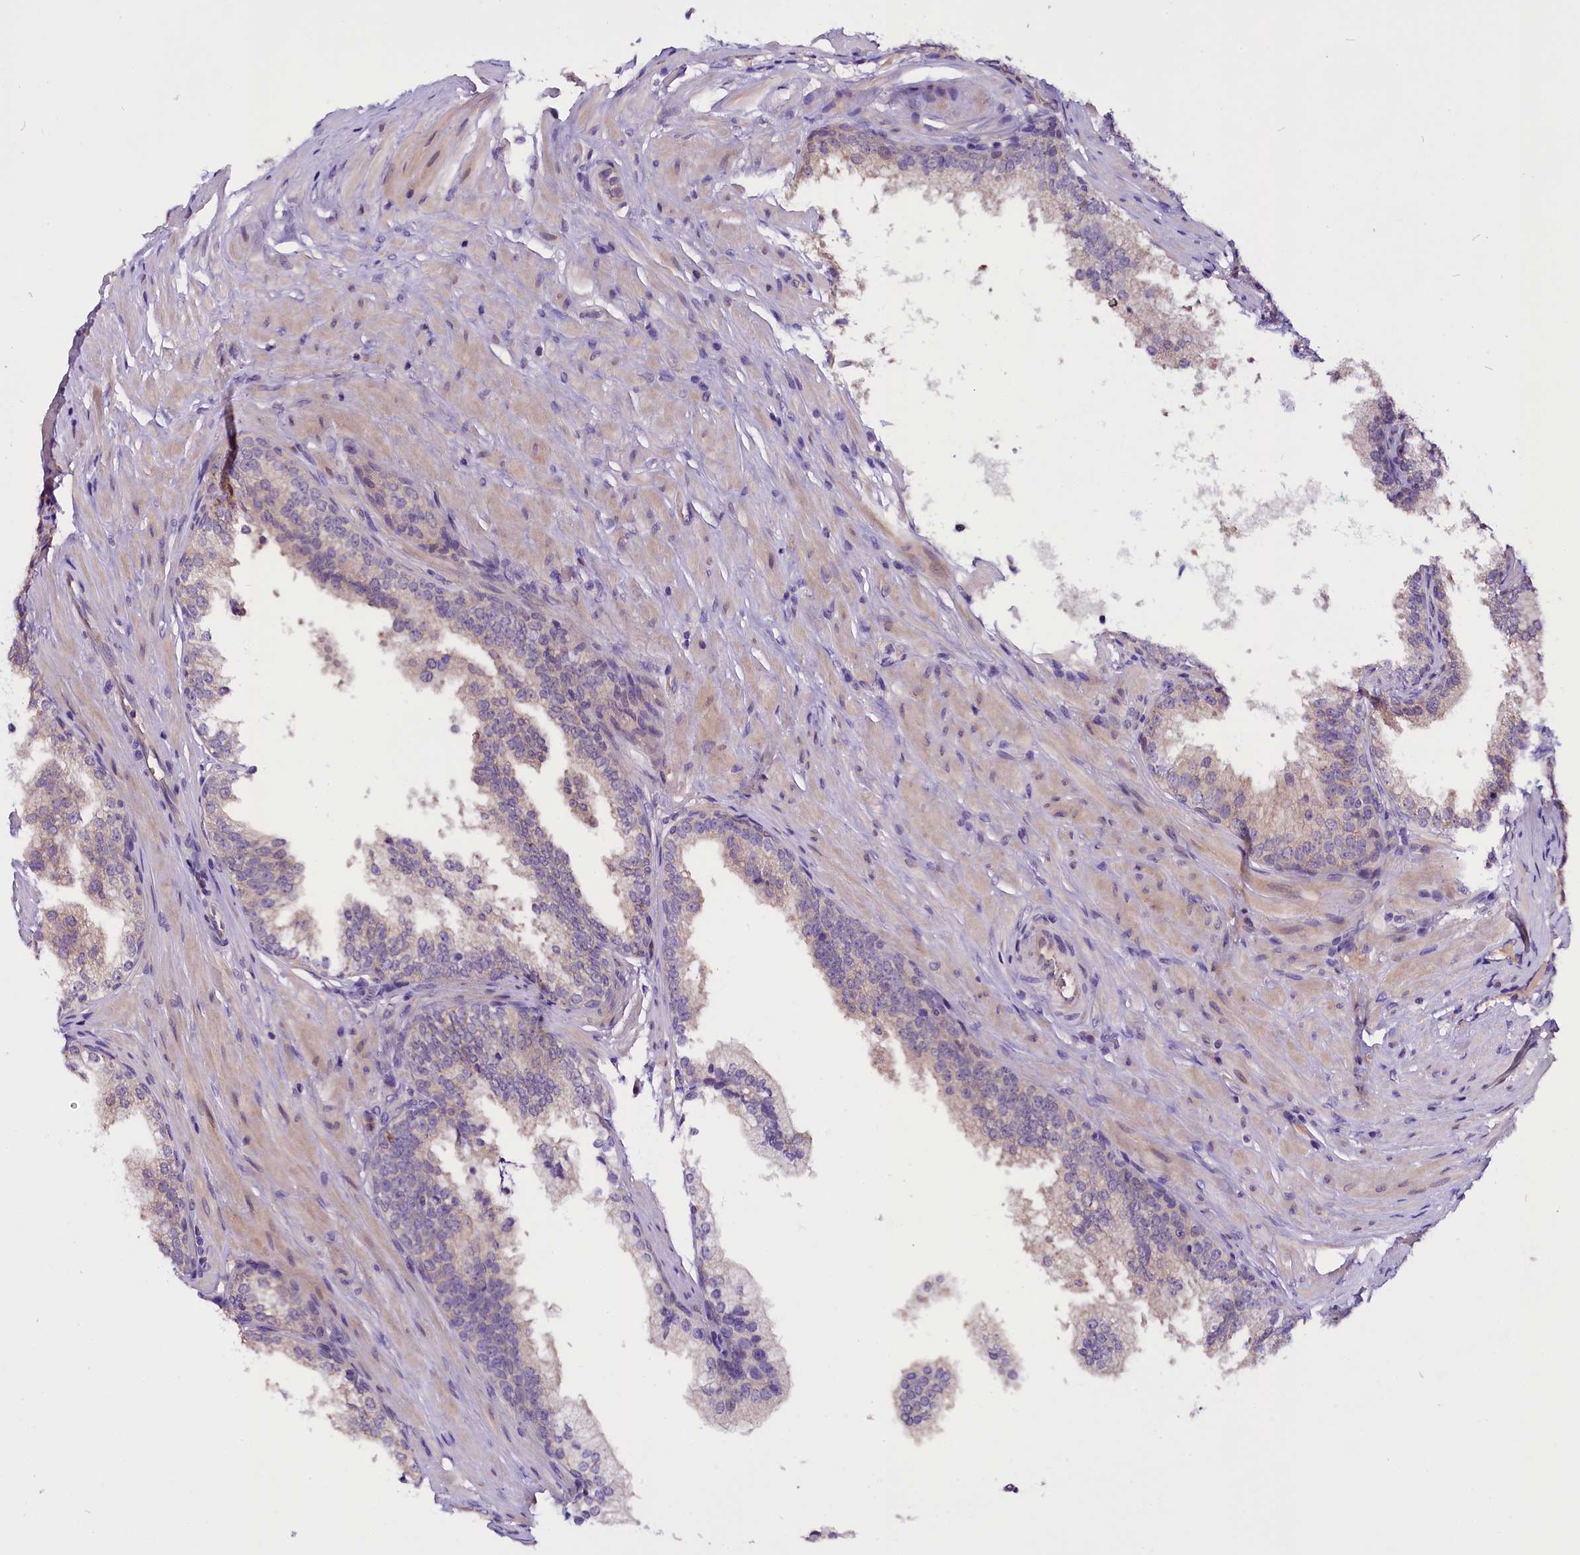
{"staining": {"intensity": "weak", "quantity": "25%-75%", "location": "cytoplasmic/membranous"}, "tissue": "prostate", "cell_type": "Glandular cells", "image_type": "normal", "snomed": [{"axis": "morphology", "description": "Normal tissue, NOS"}, {"axis": "topography", "description": "Prostate"}], "caption": "Brown immunohistochemical staining in unremarkable prostate demonstrates weak cytoplasmic/membranous positivity in approximately 25%-75% of glandular cells. (brown staining indicates protein expression, while blue staining denotes nuclei).", "gene": "C9orf40", "patient": {"sex": "male", "age": 60}}